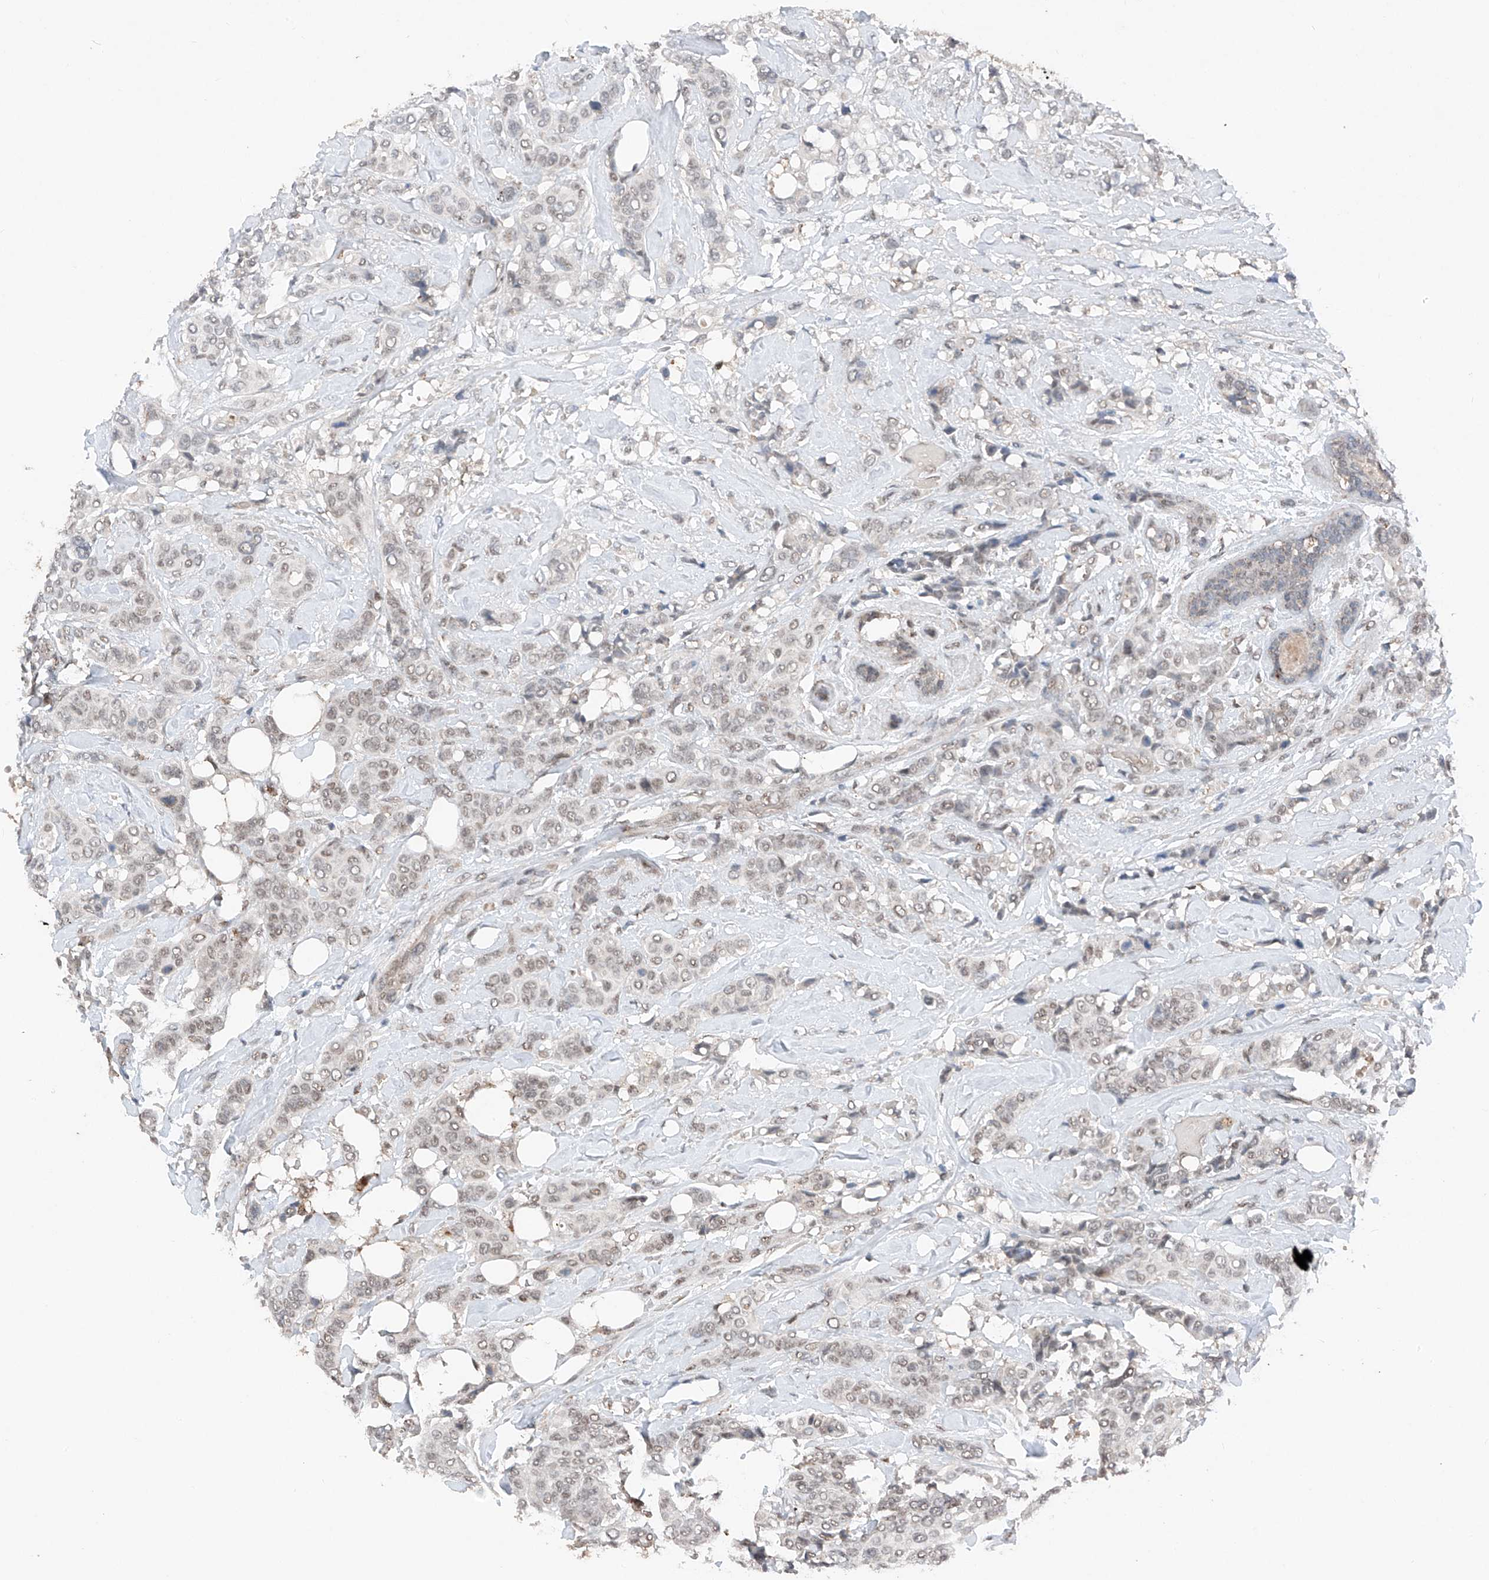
{"staining": {"intensity": "weak", "quantity": "25%-75%", "location": "nuclear"}, "tissue": "breast cancer", "cell_type": "Tumor cells", "image_type": "cancer", "snomed": [{"axis": "morphology", "description": "Lobular carcinoma"}, {"axis": "topography", "description": "Breast"}], "caption": "Immunohistochemical staining of human lobular carcinoma (breast) exhibits weak nuclear protein expression in about 25%-75% of tumor cells. The staining is performed using DAB (3,3'-diaminobenzidine) brown chromogen to label protein expression. The nuclei are counter-stained blue using hematoxylin.", "gene": "TBX4", "patient": {"sex": "female", "age": 51}}